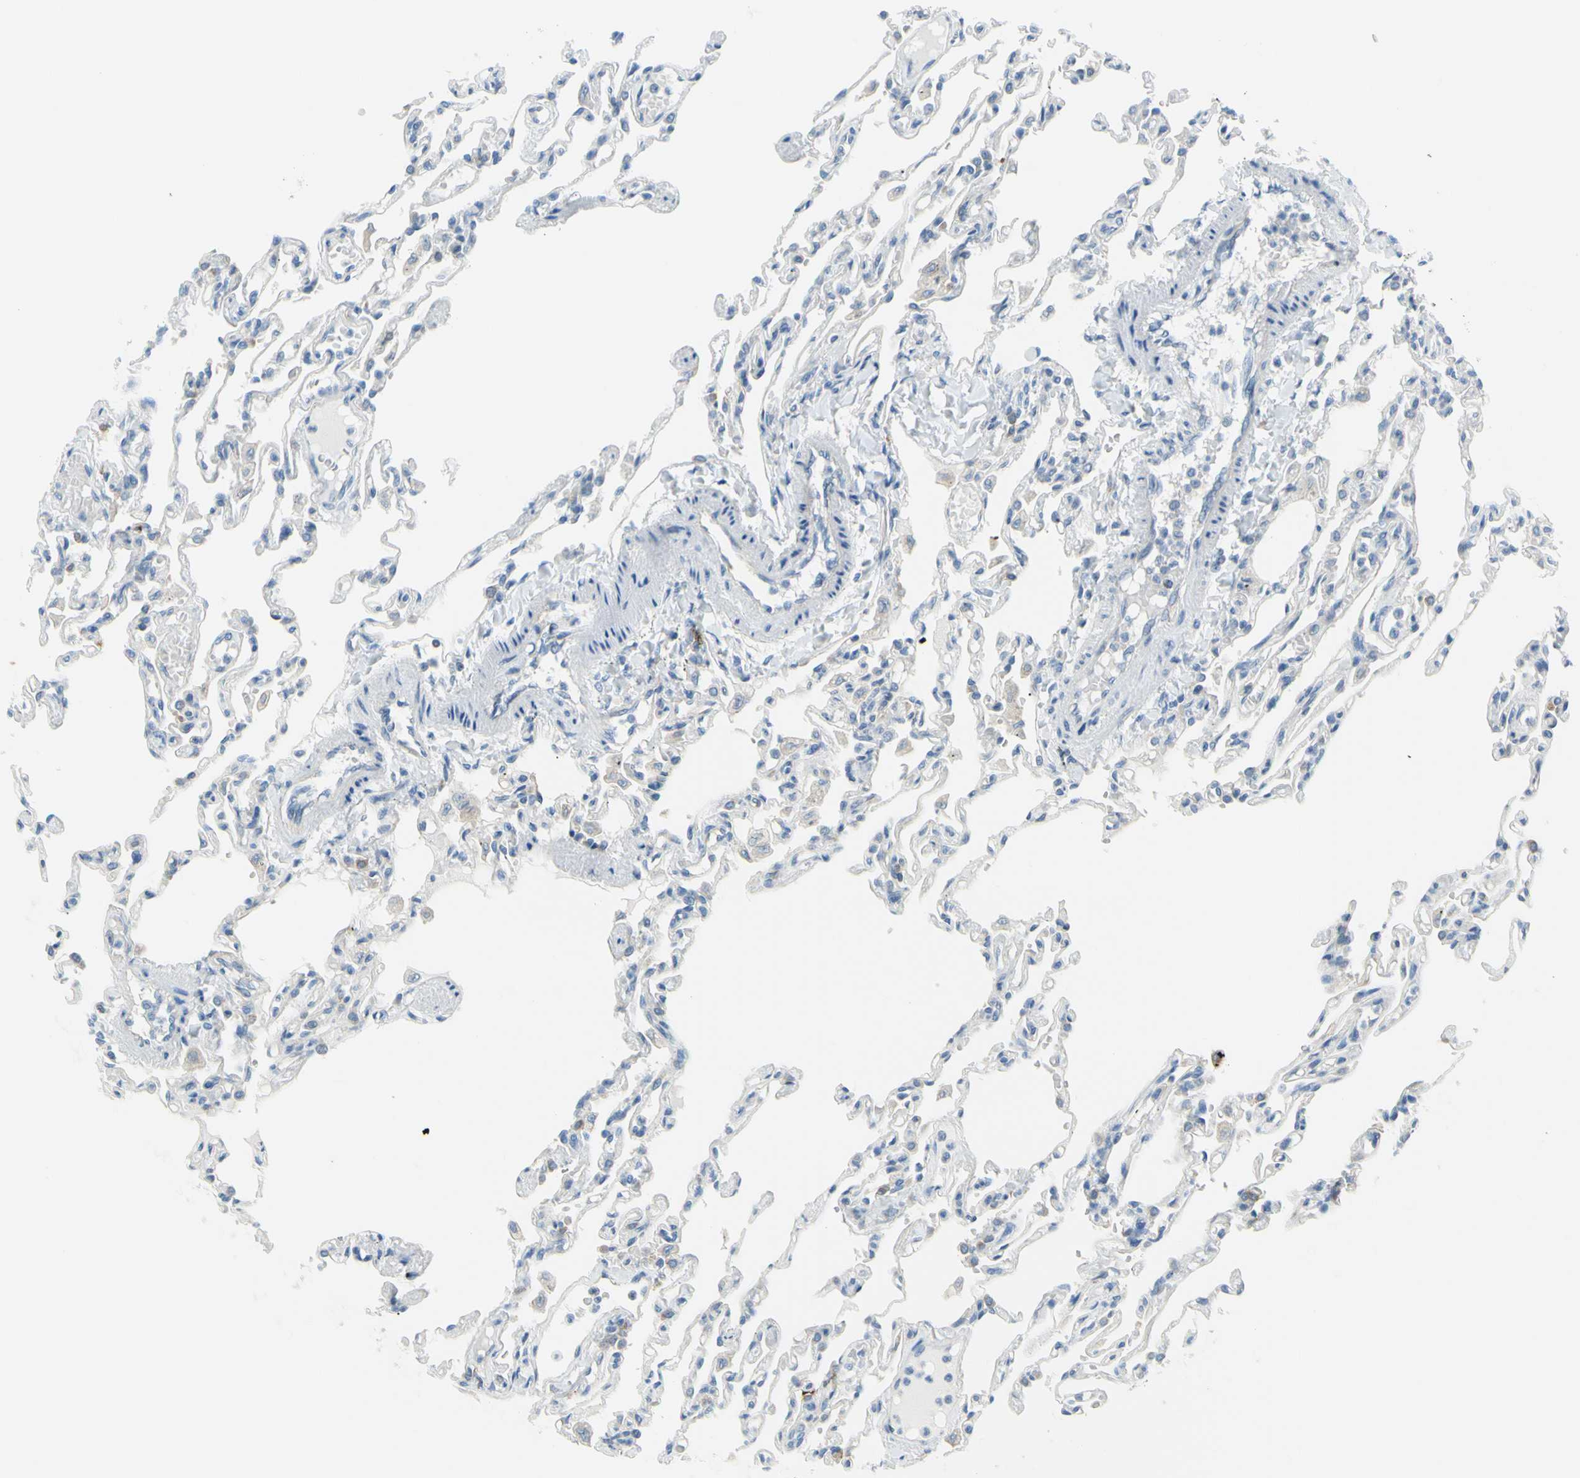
{"staining": {"intensity": "weak", "quantity": "<25%", "location": "cytoplasmic/membranous"}, "tissue": "lung", "cell_type": "Alveolar cells", "image_type": "normal", "snomed": [{"axis": "morphology", "description": "Normal tissue, NOS"}, {"axis": "topography", "description": "Lung"}], "caption": "Immunohistochemistry micrograph of benign lung: lung stained with DAB shows no significant protein staining in alveolar cells.", "gene": "FRMD4B", "patient": {"sex": "male", "age": 21}}